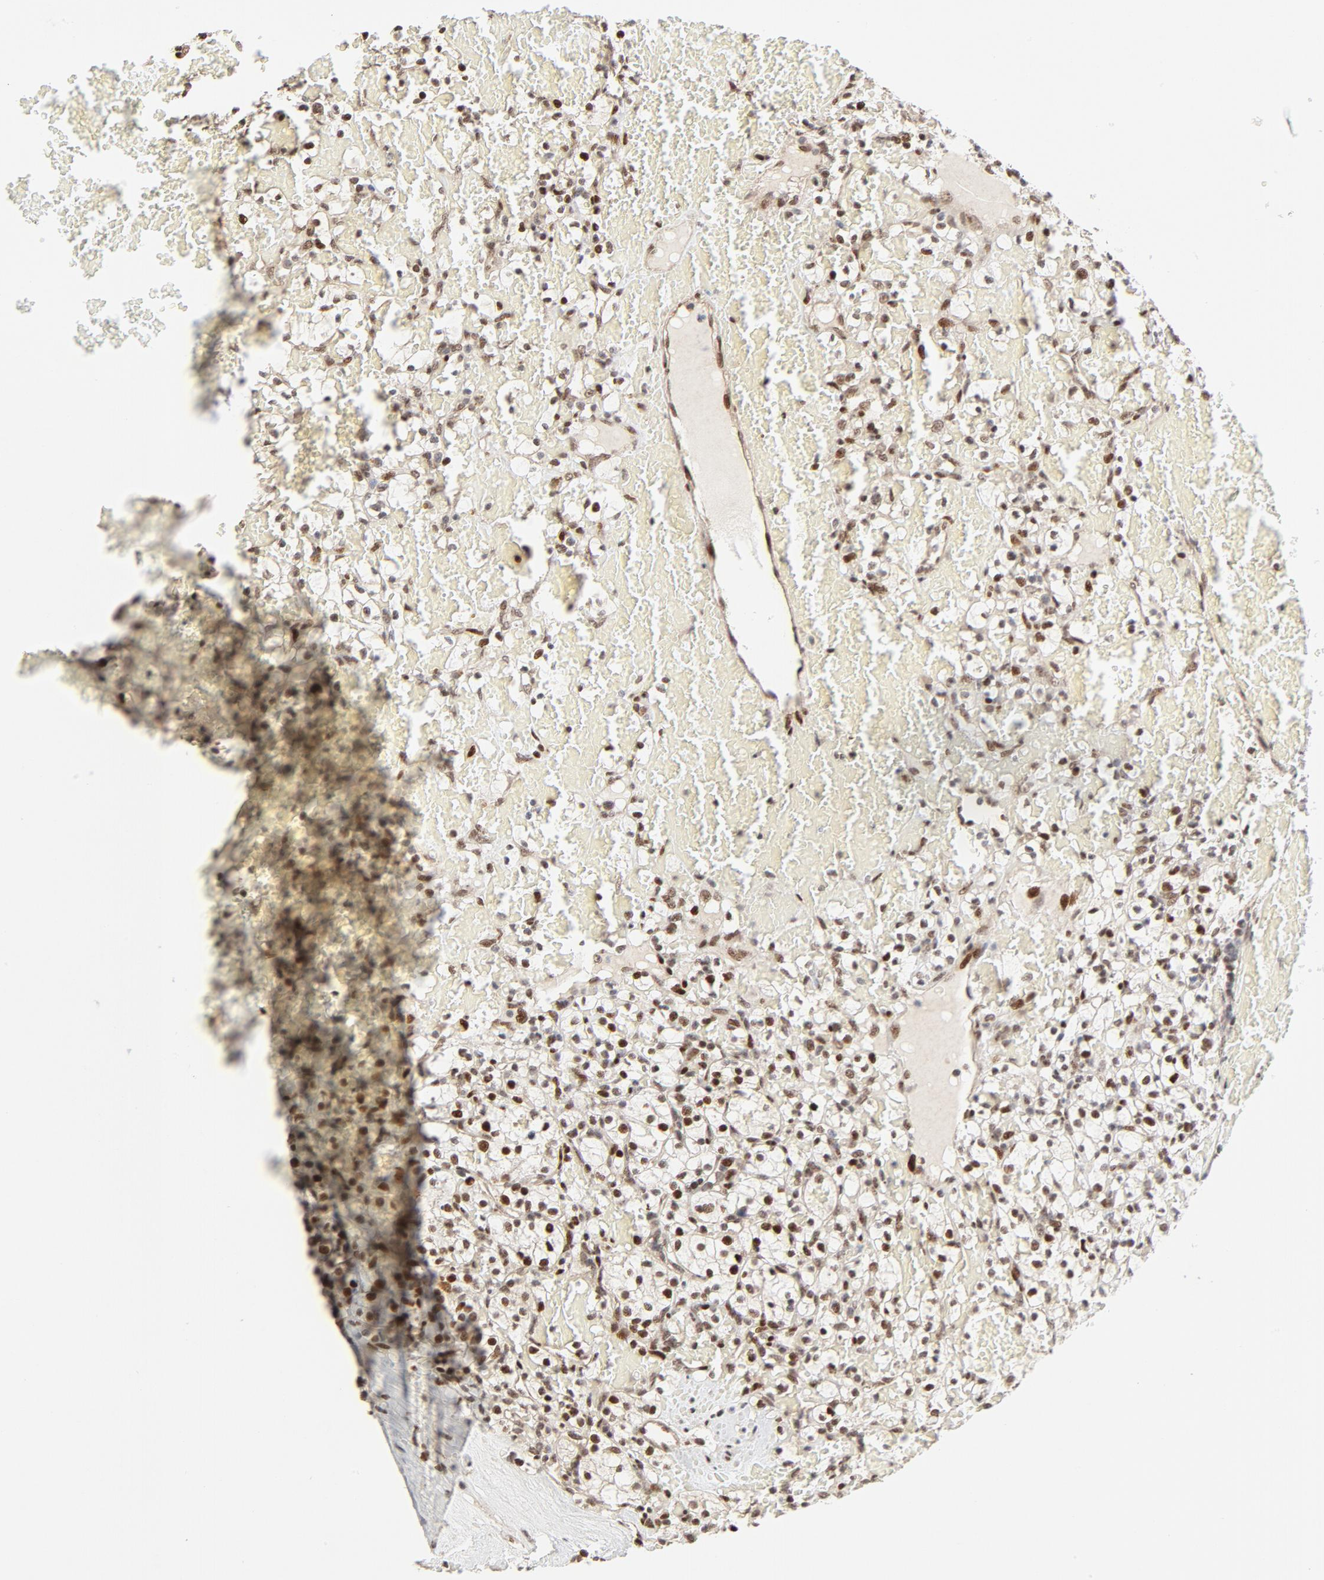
{"staining": {"intensity": "strong", "quantity": ">75%", "location": "nuclear"}, "tissue": "renal cancer", "cell_type": "Tumor cells", "image_type": "cancer", "snomed": [{"axis": "morphology", "description": "Adenocarcinoma, NOS"}, {"axis": "topography", "description": "Kidney"}], "caption": "Renal cancer stained with IHC shows strong nuclear positivity in approximately >75% of tumor cells. (Brightfield microscopy of DAB IHC at high magnification).", "gene": "GTF2I", "patient": {"sex": "female", "age": 60}}